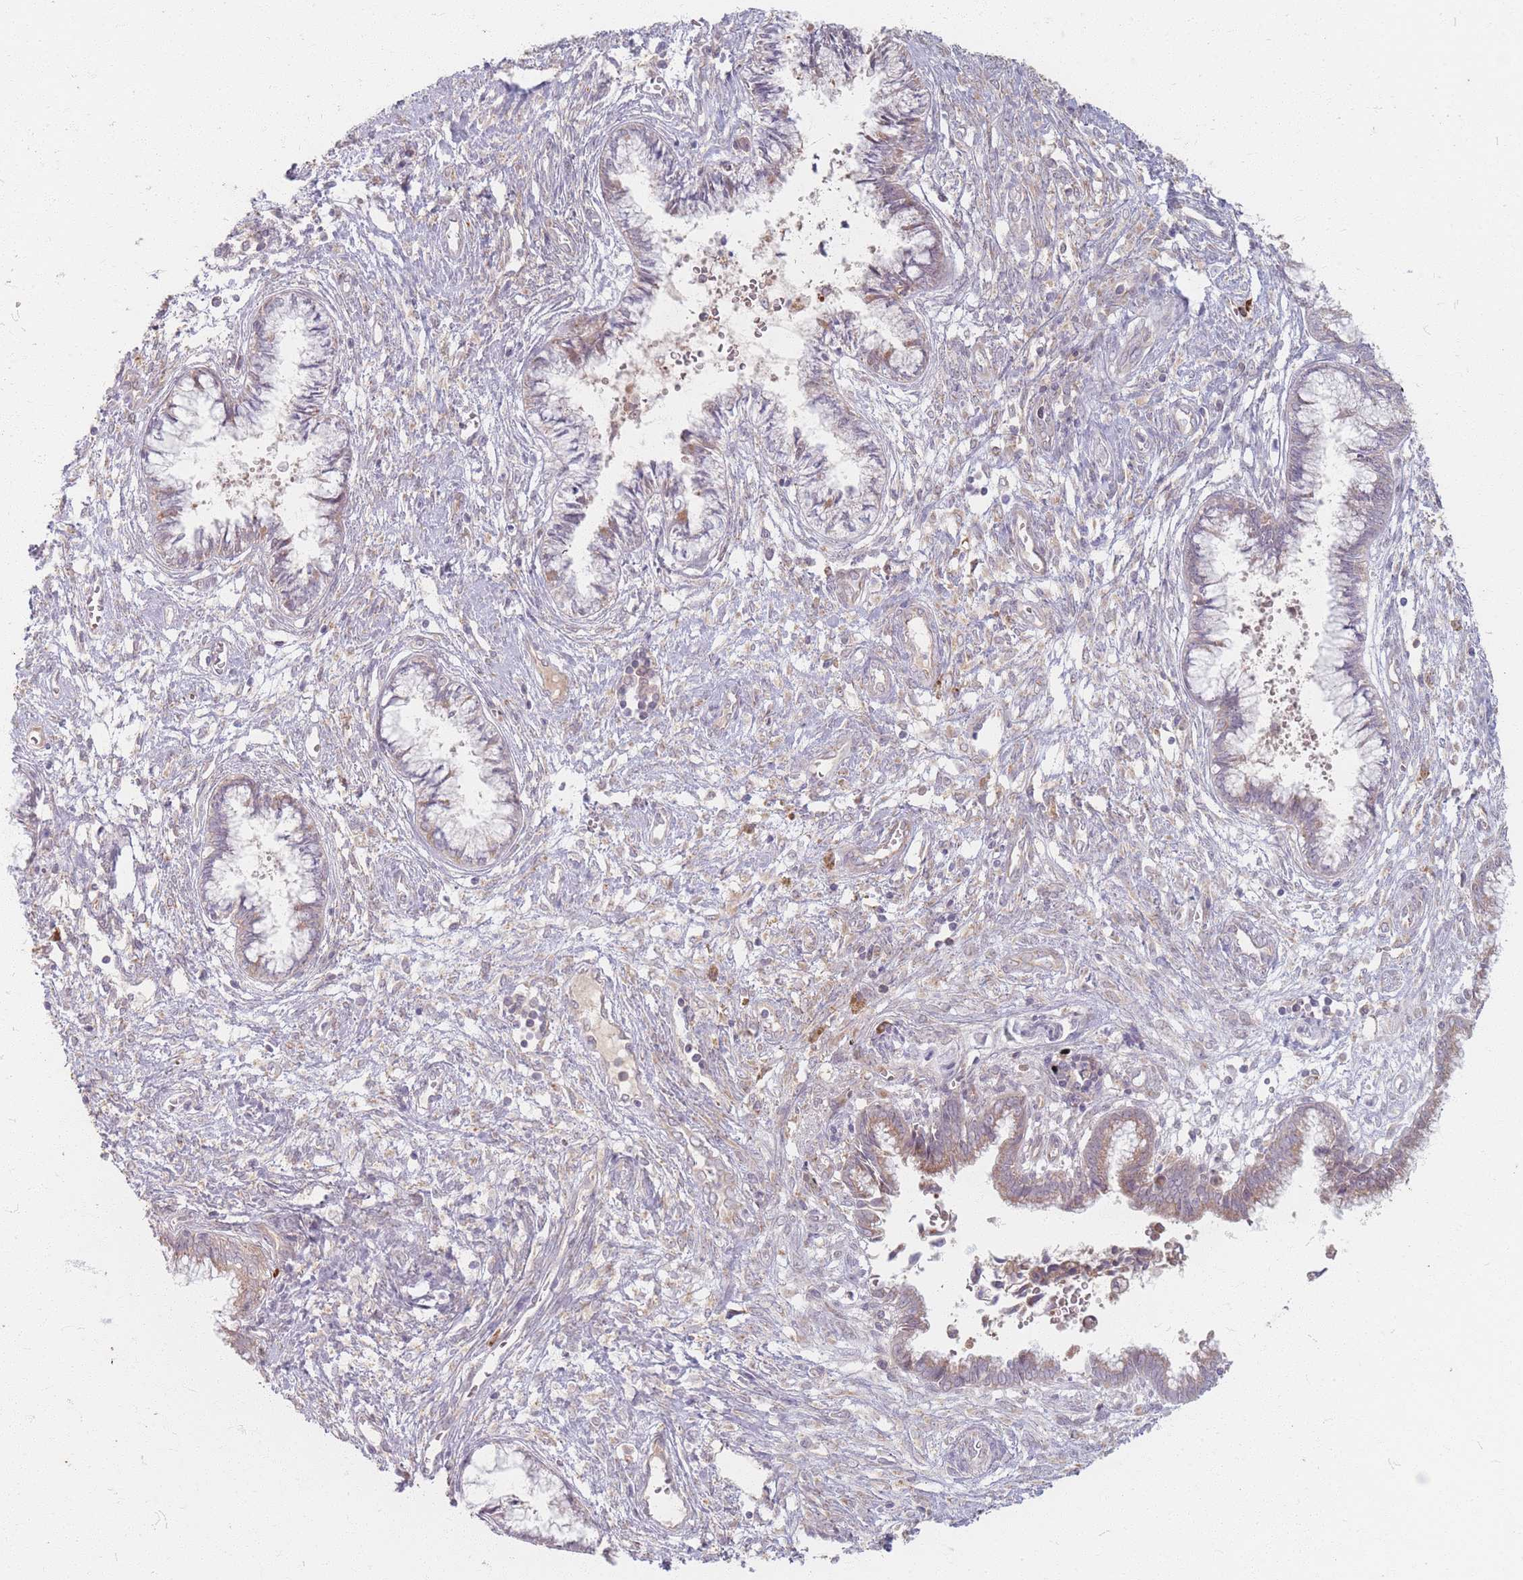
{"staining": {"intensity": "moderate", "quantity": "25%-75%", "location": "cytoplasmic/membranous"}, "tissue": "cervical cancer", "cell_type": "Tumor cells", "image_type": "cancer", "snomed": [{"axis": "morphology", "description": "Adenocarcinoma, NOS"}, {"axis": "topography", "description": "Cervix"}], "caption": "Immunohistochemistry histopathology image of neoplastic tissue: cervical cancer stained using immunohistochemistry displays medium levels of moderate protein expression localized specifically in the cytoplasmic/membranous of tumor cells, appearing as a cytoplasmic/membranous brown color.", "gene": "SMIM14", "patient": {"sex": "female", "age": 44}}